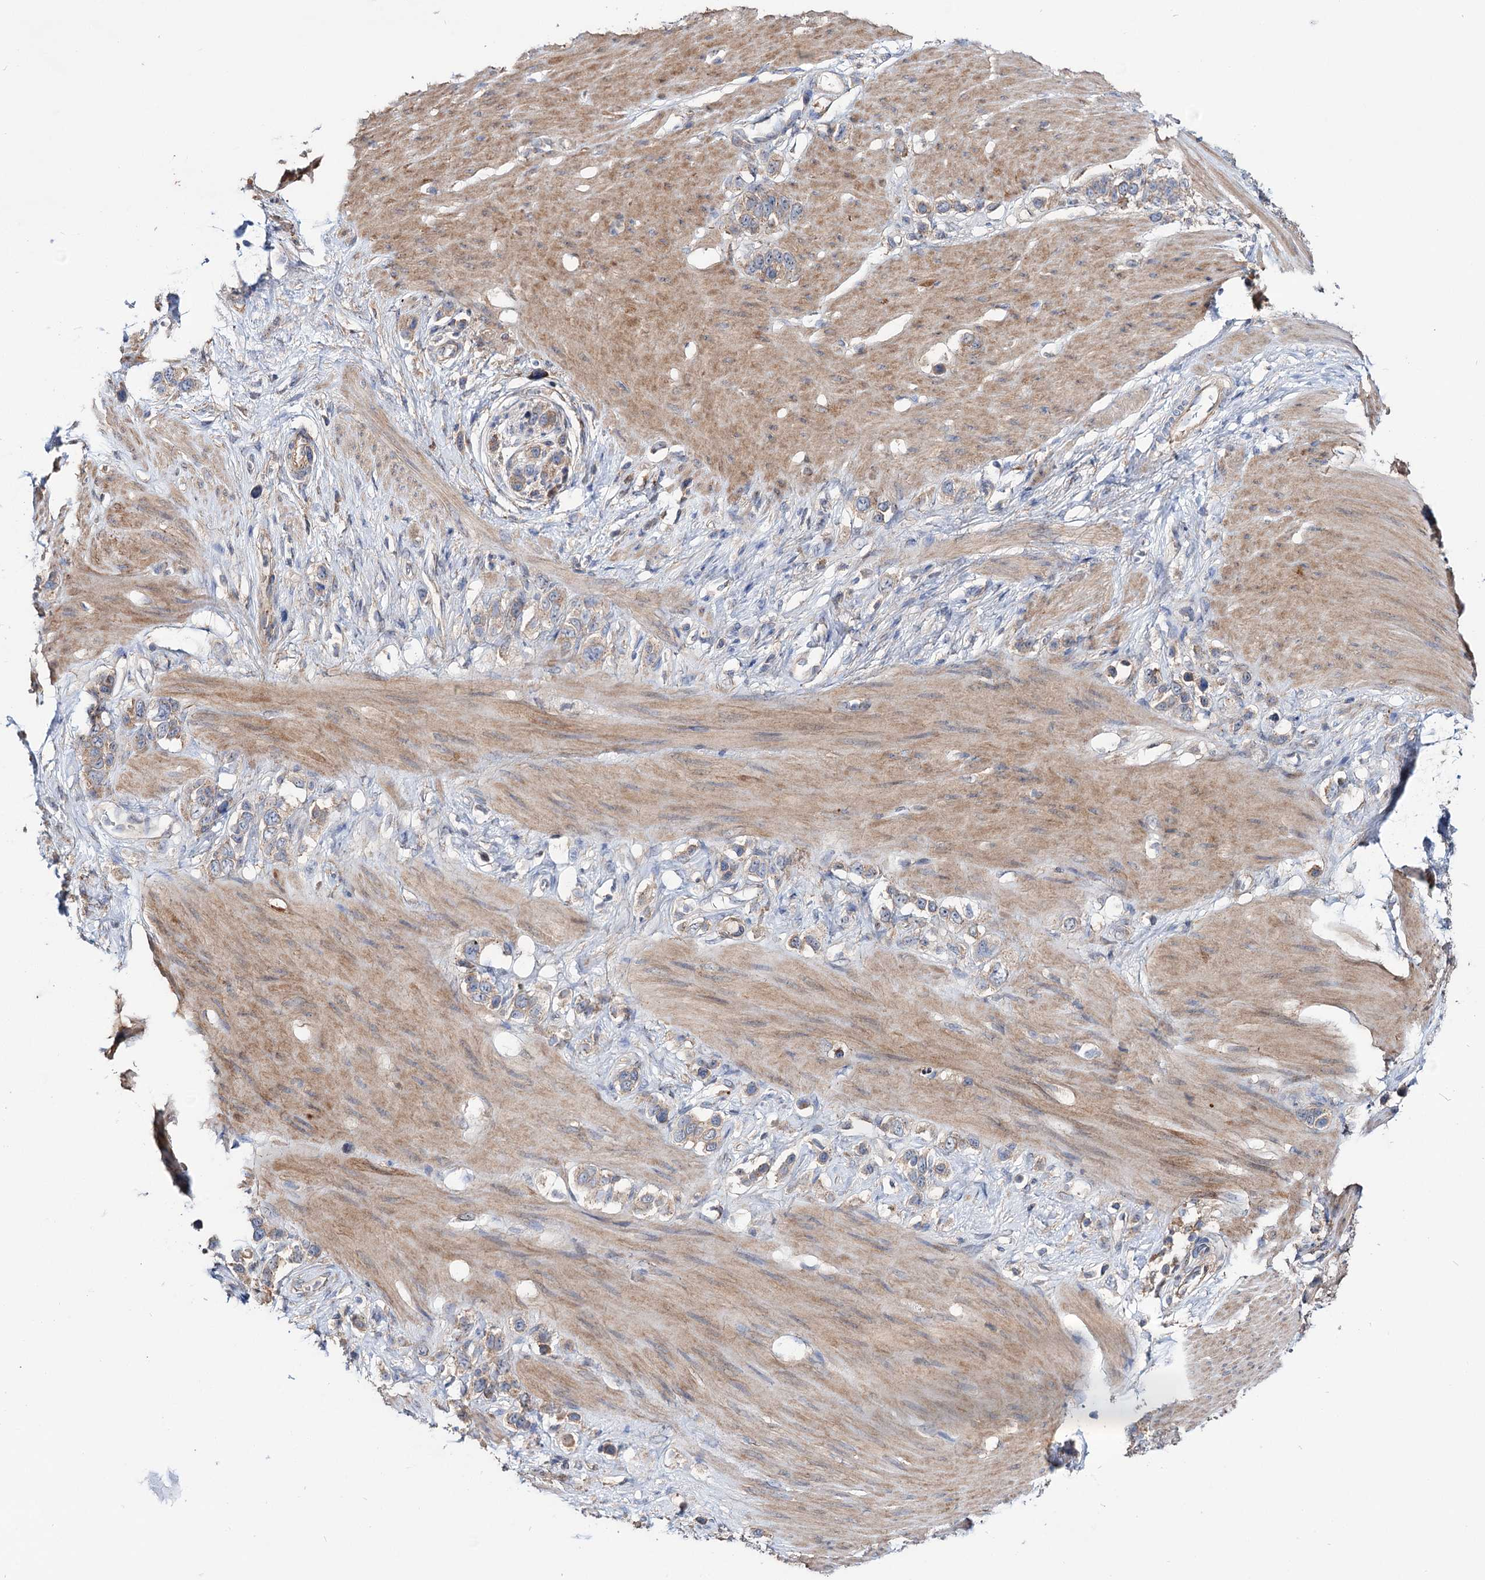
{"staining": {"intensity": "weak", "quantity": ">75%", "location": "cytoplasmic/membranous"}, "tissue": "stomach cancer", "cell_type": "Tumor cells", "image_type": "cancer", "snomed": [{"axis": "morphology", "description": "Adenocarcinoma, NOS"}, {"axis": "morphology", "description": "Adenocarcinoma, High grade"}, {"axis": "topography", "description": "Stomach, upper"}, {"axis": "topography", "description": "Stomach, lower"}], "caption": "An image of human stomach cancer stained for a protein exhibits weak cytoplasmic/membranous brown staining in tumor cells.", "gene": "SEC24A", "patient": {"sex": "female", "age": 65}}